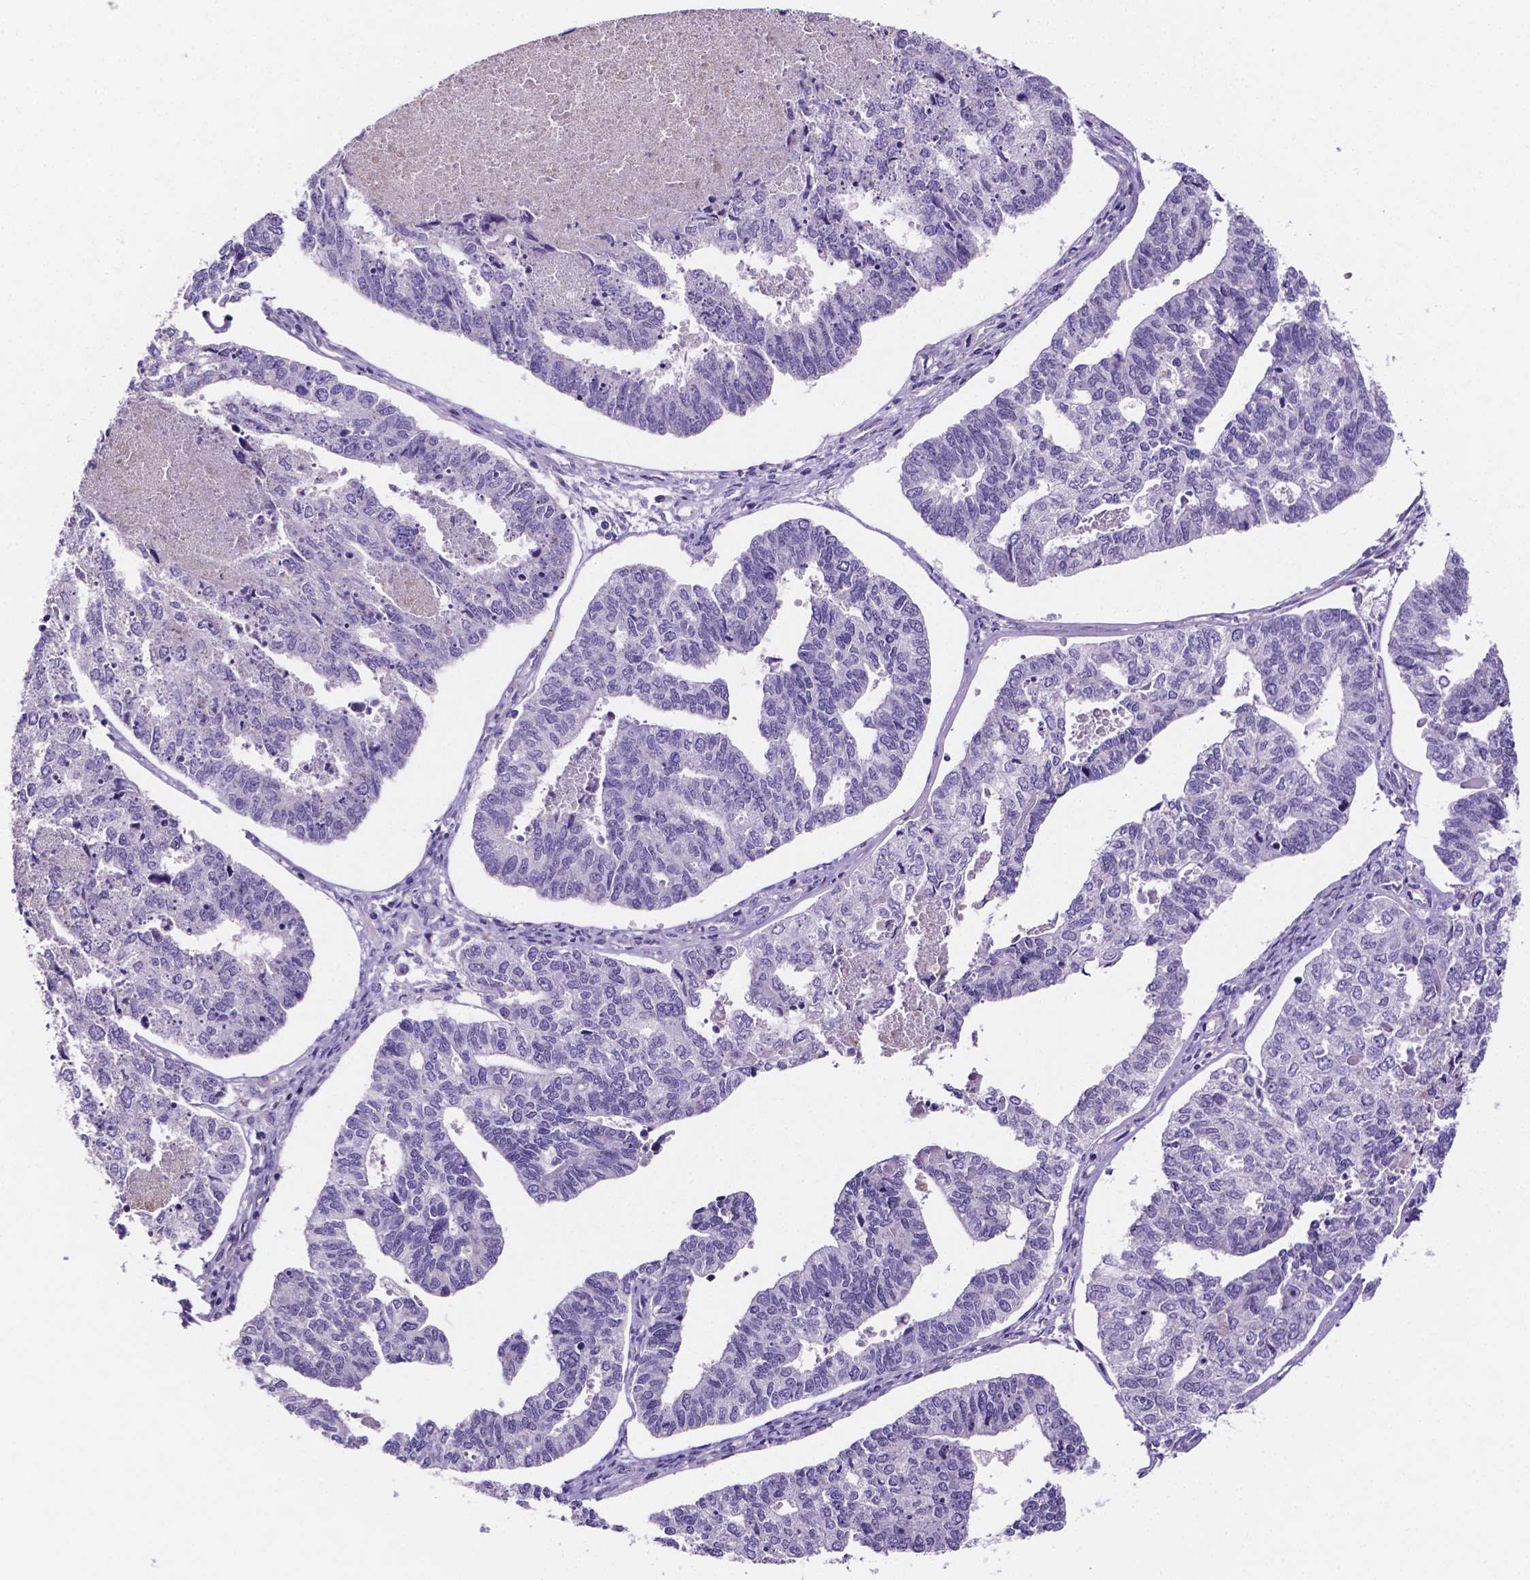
{"staining": {"intensity": "negative", "quantity": "none", "location": "none"}, "tissue": "prostate cancer", "cell_type": "Tumor cells", "image_type": "cancer", "snomed": [{"axis": "morphology", "description": "Adenocarcinoma, High grade"}, {"axis": "topography", "description": "Prostate"}], "caption": "High magnification brightfield microscopy of prostate cancer stained with DAB (brown) and counterstained with hematoxylin (blue): tumor cells show no significant positivity.", "gene": "NRGN", "patient": {"sex": "male", "age": 64}}